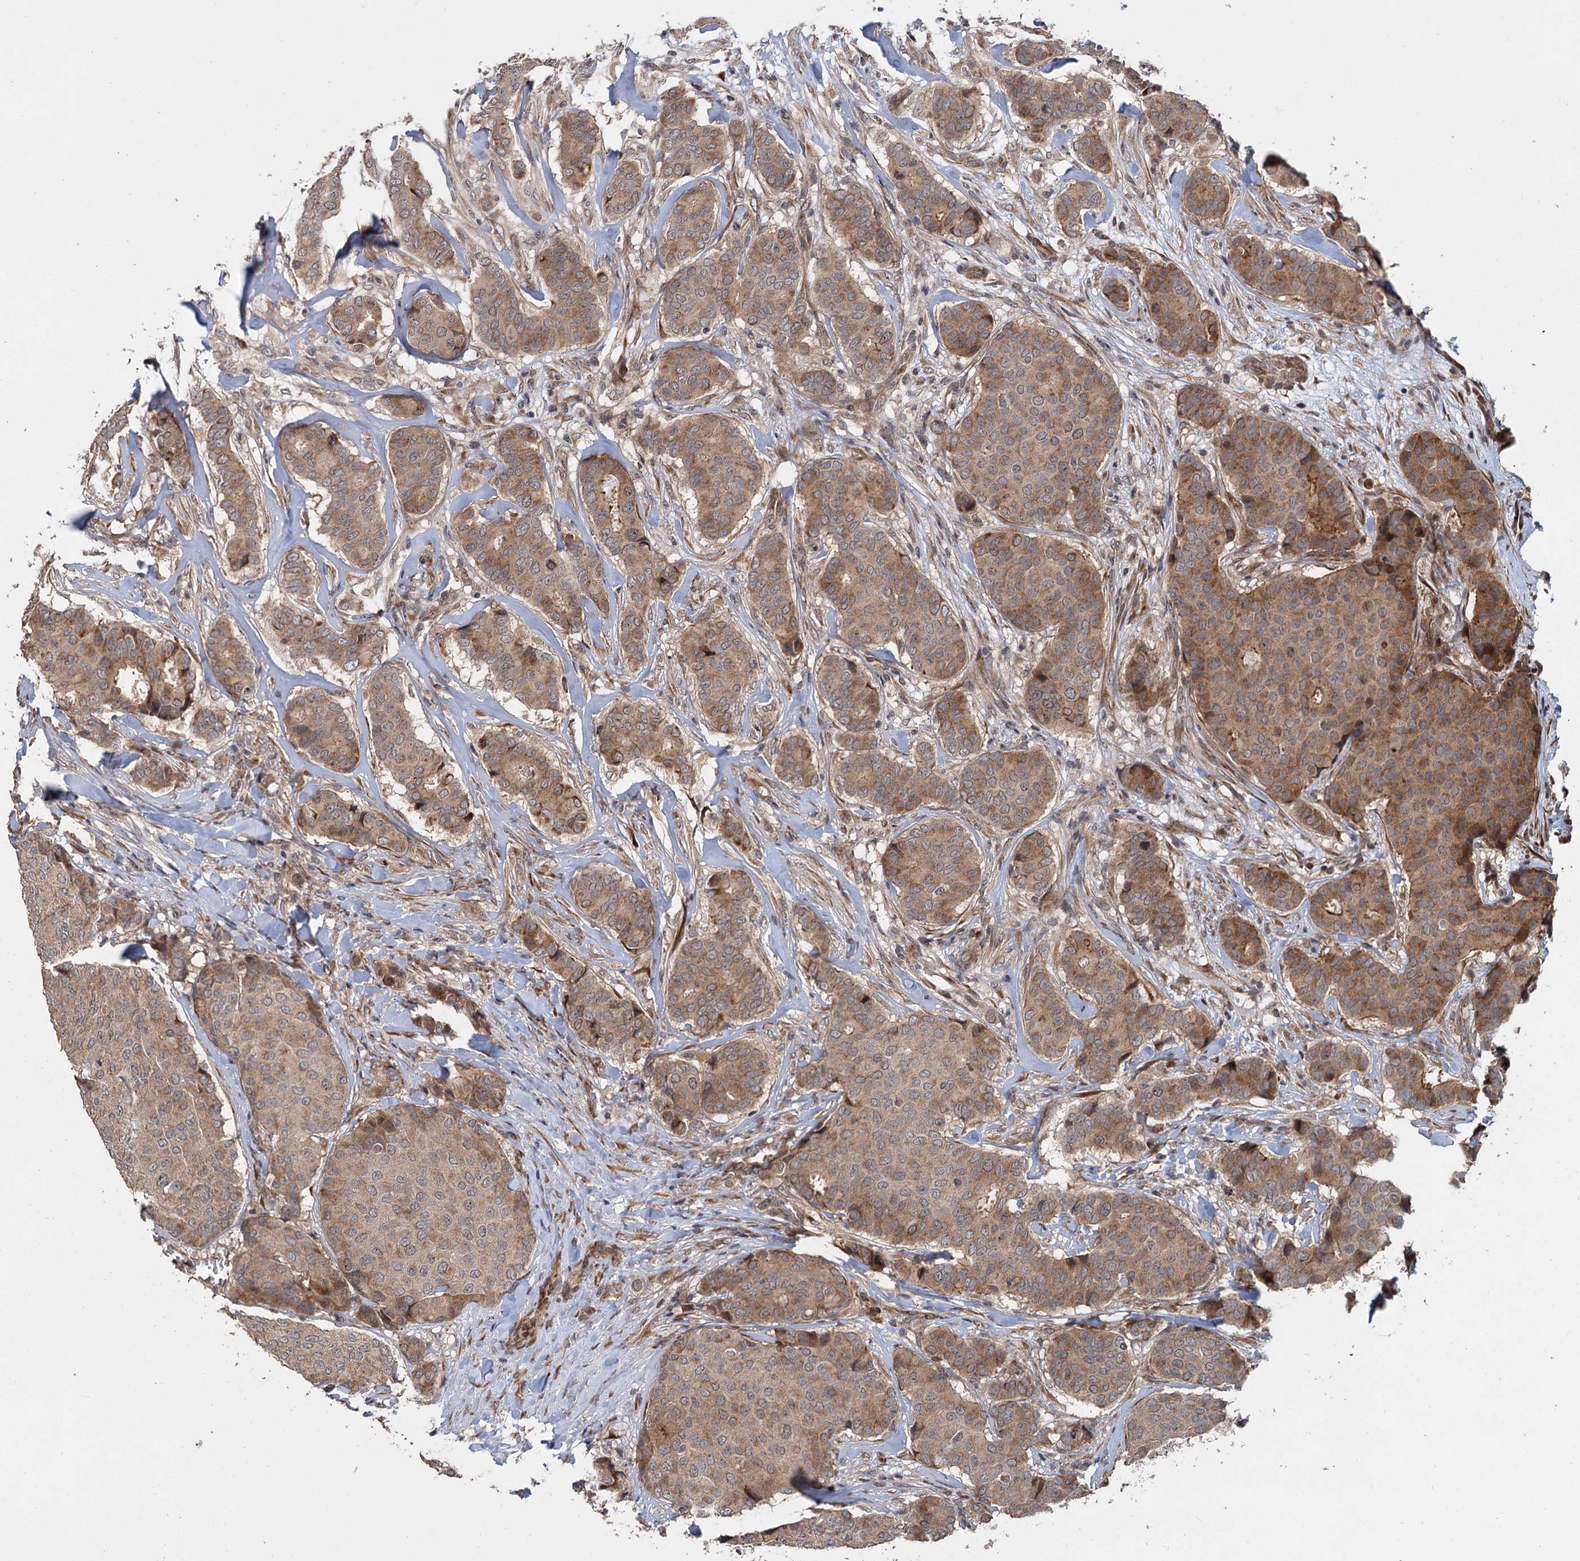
{"staining": {"intensity": "moderate", "quantity": ">75%", "location": "cytoplasmic/membranous"}, "tissue": "breast cancer", "cell_type": "Tumor cells", "image_type": "cancer", "snomed": [{"axis": "morphology", "description": "Duct carcinoma"}, {"axis": "topography", "description": "Breast"}], "caption": "DAB immunohistochemical staining of breast cancer demonstrates moderate cytoplasmic/membranous protein positivity in approximately >75% of tumor cells. (Brightfield microscopy of DAB IHC at high magnification).", "gene": "KANSL2", "patient": {"sex": "female", "age": 75}}